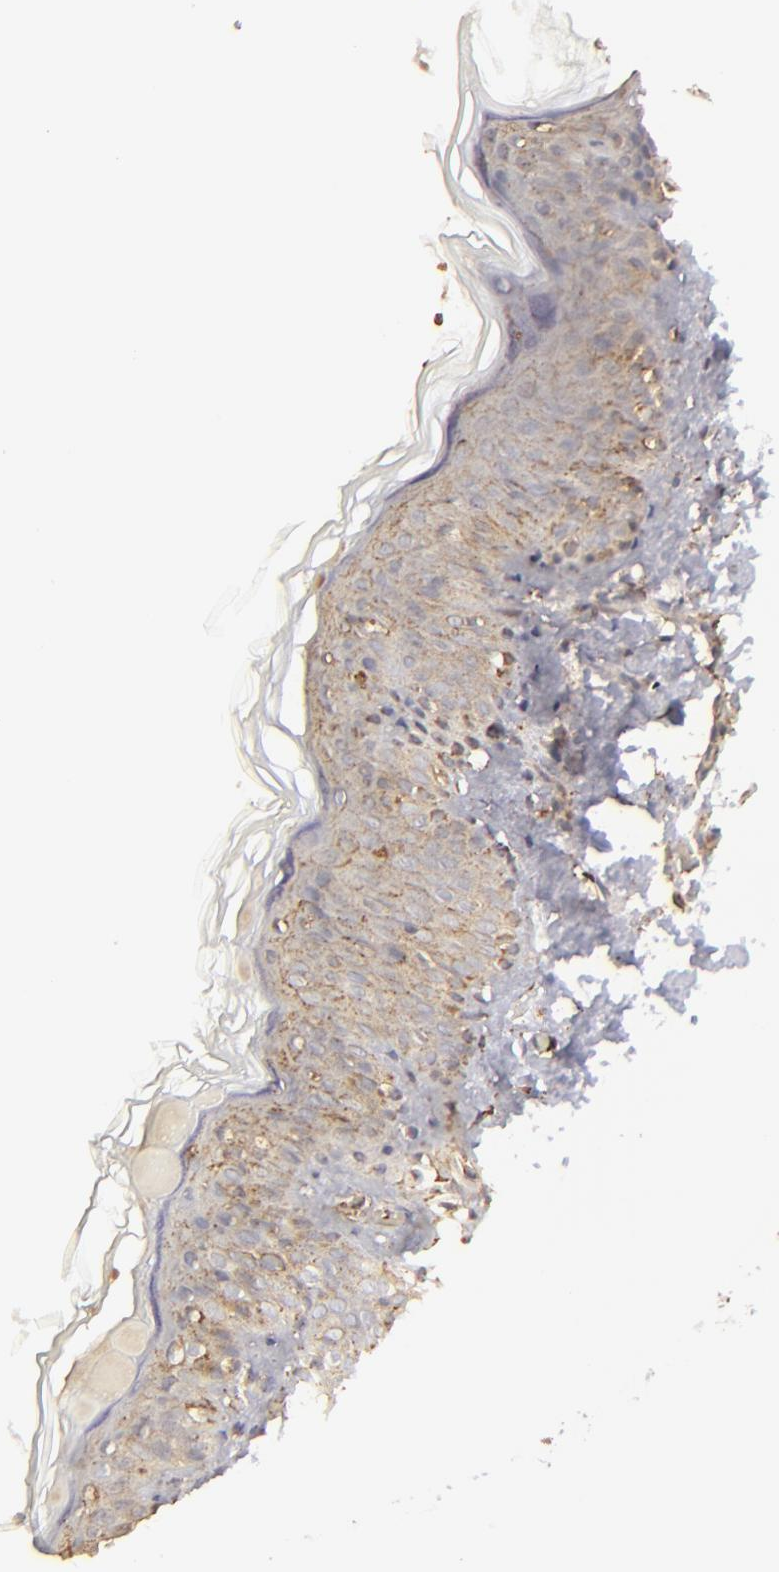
{"staining": {"intensity": "moderate", "quantity": ">75%", "location": "cytoplasmic/membranous"}, "tissue": "skin", "cell_type": "Fibroblasts", "image_type": "normal", "snomed": [{"axis": "morphology", "description": "Normal tissue, NOS"}, {"axis": "topography", "description": "Skin"}], "caption": "IHC photomicrograph of unremarkable skin: human skin stained using immunohistochemistry (IHC) shows medium levels of moderate protein expression localized specifically in the cytoplasmic/membranous of fibroblasts, appearing as a cytoplasmic/membranous brown color.", "gene": "ACTB", "patient": {"sex": "female", "age": 4}}